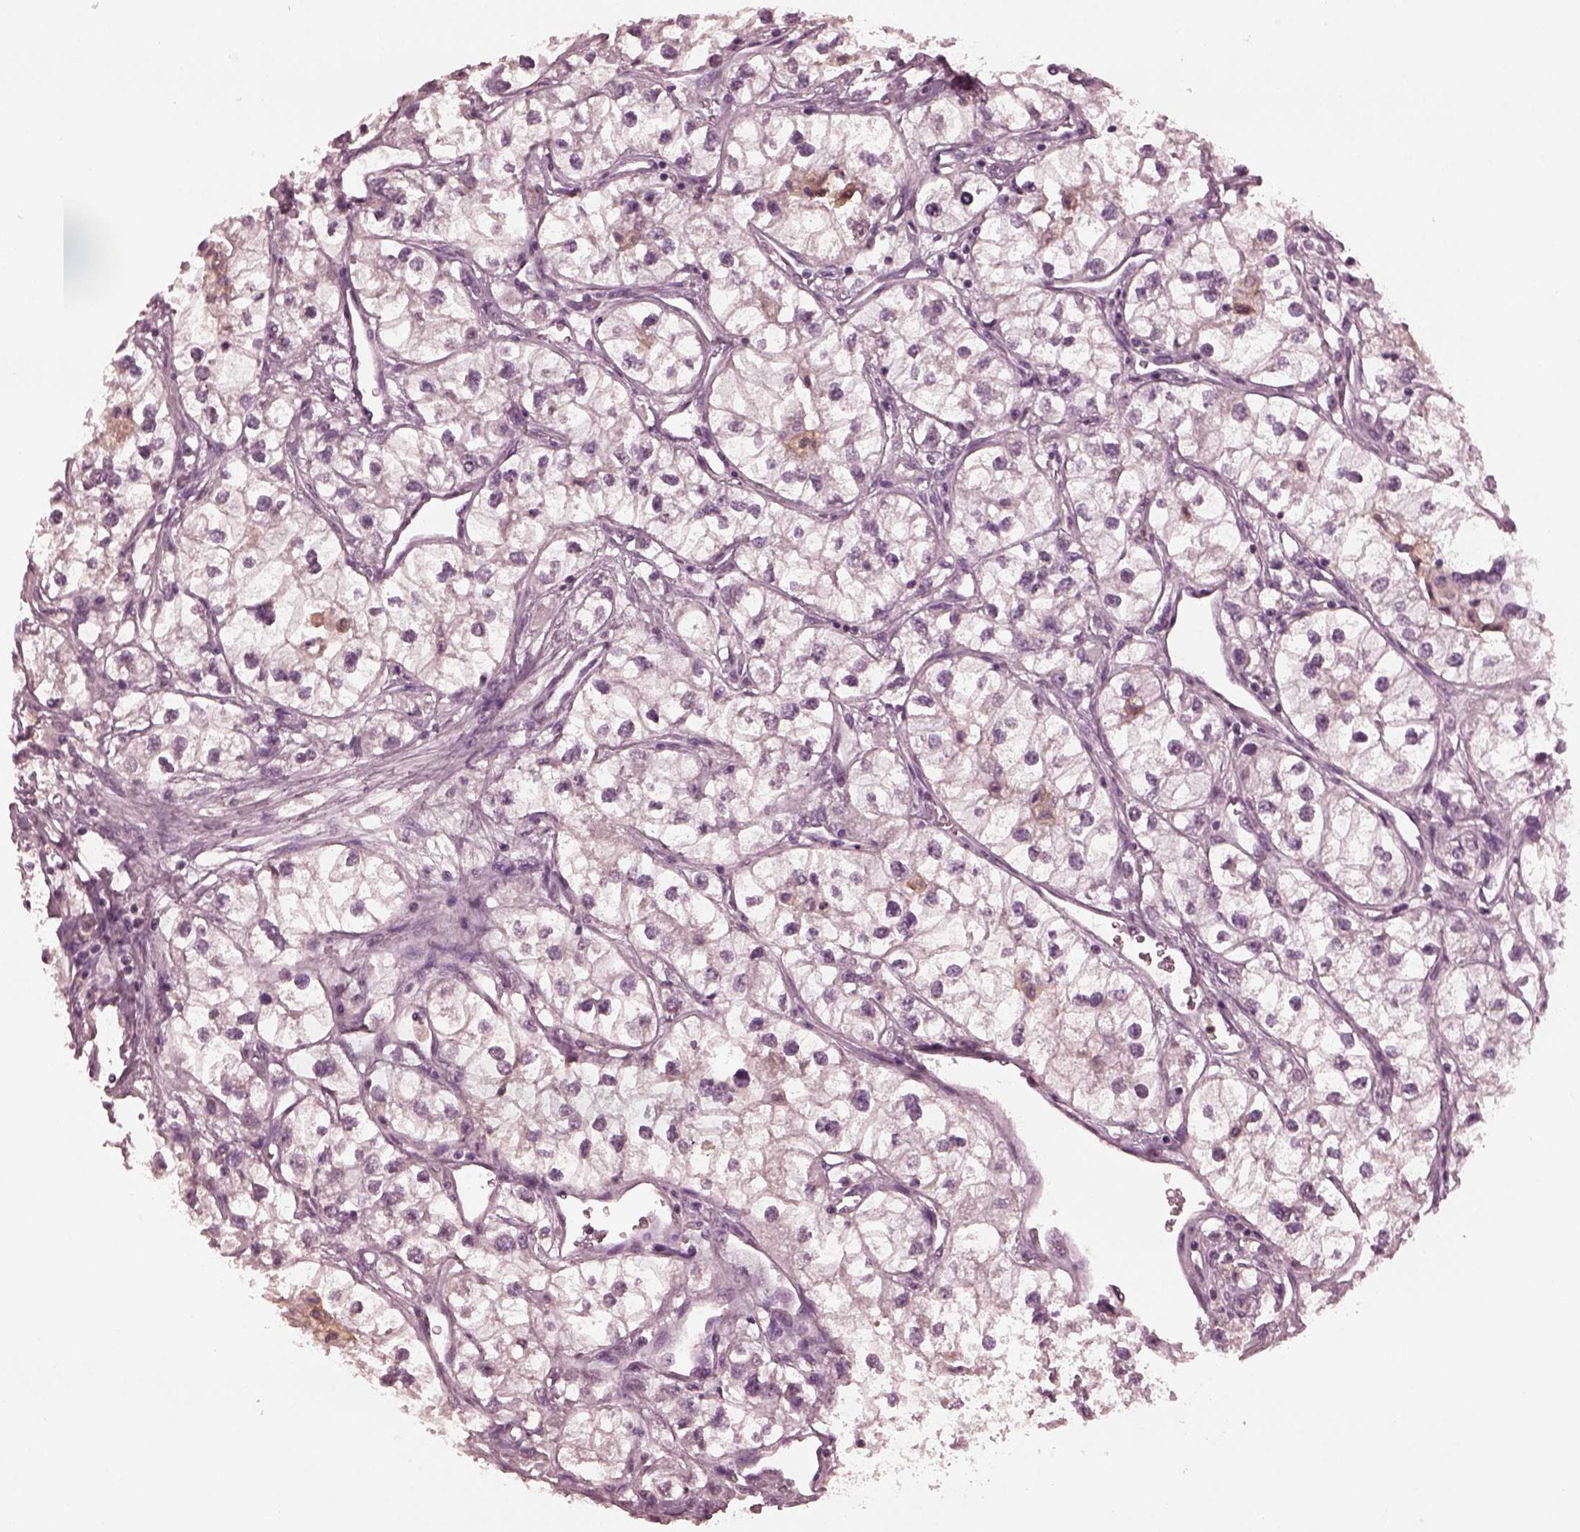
{"staining": {"intensity": "negative", "quantity": "none", "location": "none"}, "tissue": "renal cancer", "cell_type": "Tumor cells", "image_type": "cancer", "snomed": [{"axis": "morphology", "description": "Adenocarcinoma, NOS"}, {"axis": "topography", "description": "Kidney"}], "caption": "Human renal cancer stained for a protein using immunohistochemistry shows no expression in tumor cells.", "gene": "KRT79", "patient": {"sex": "male", "age": 59}}